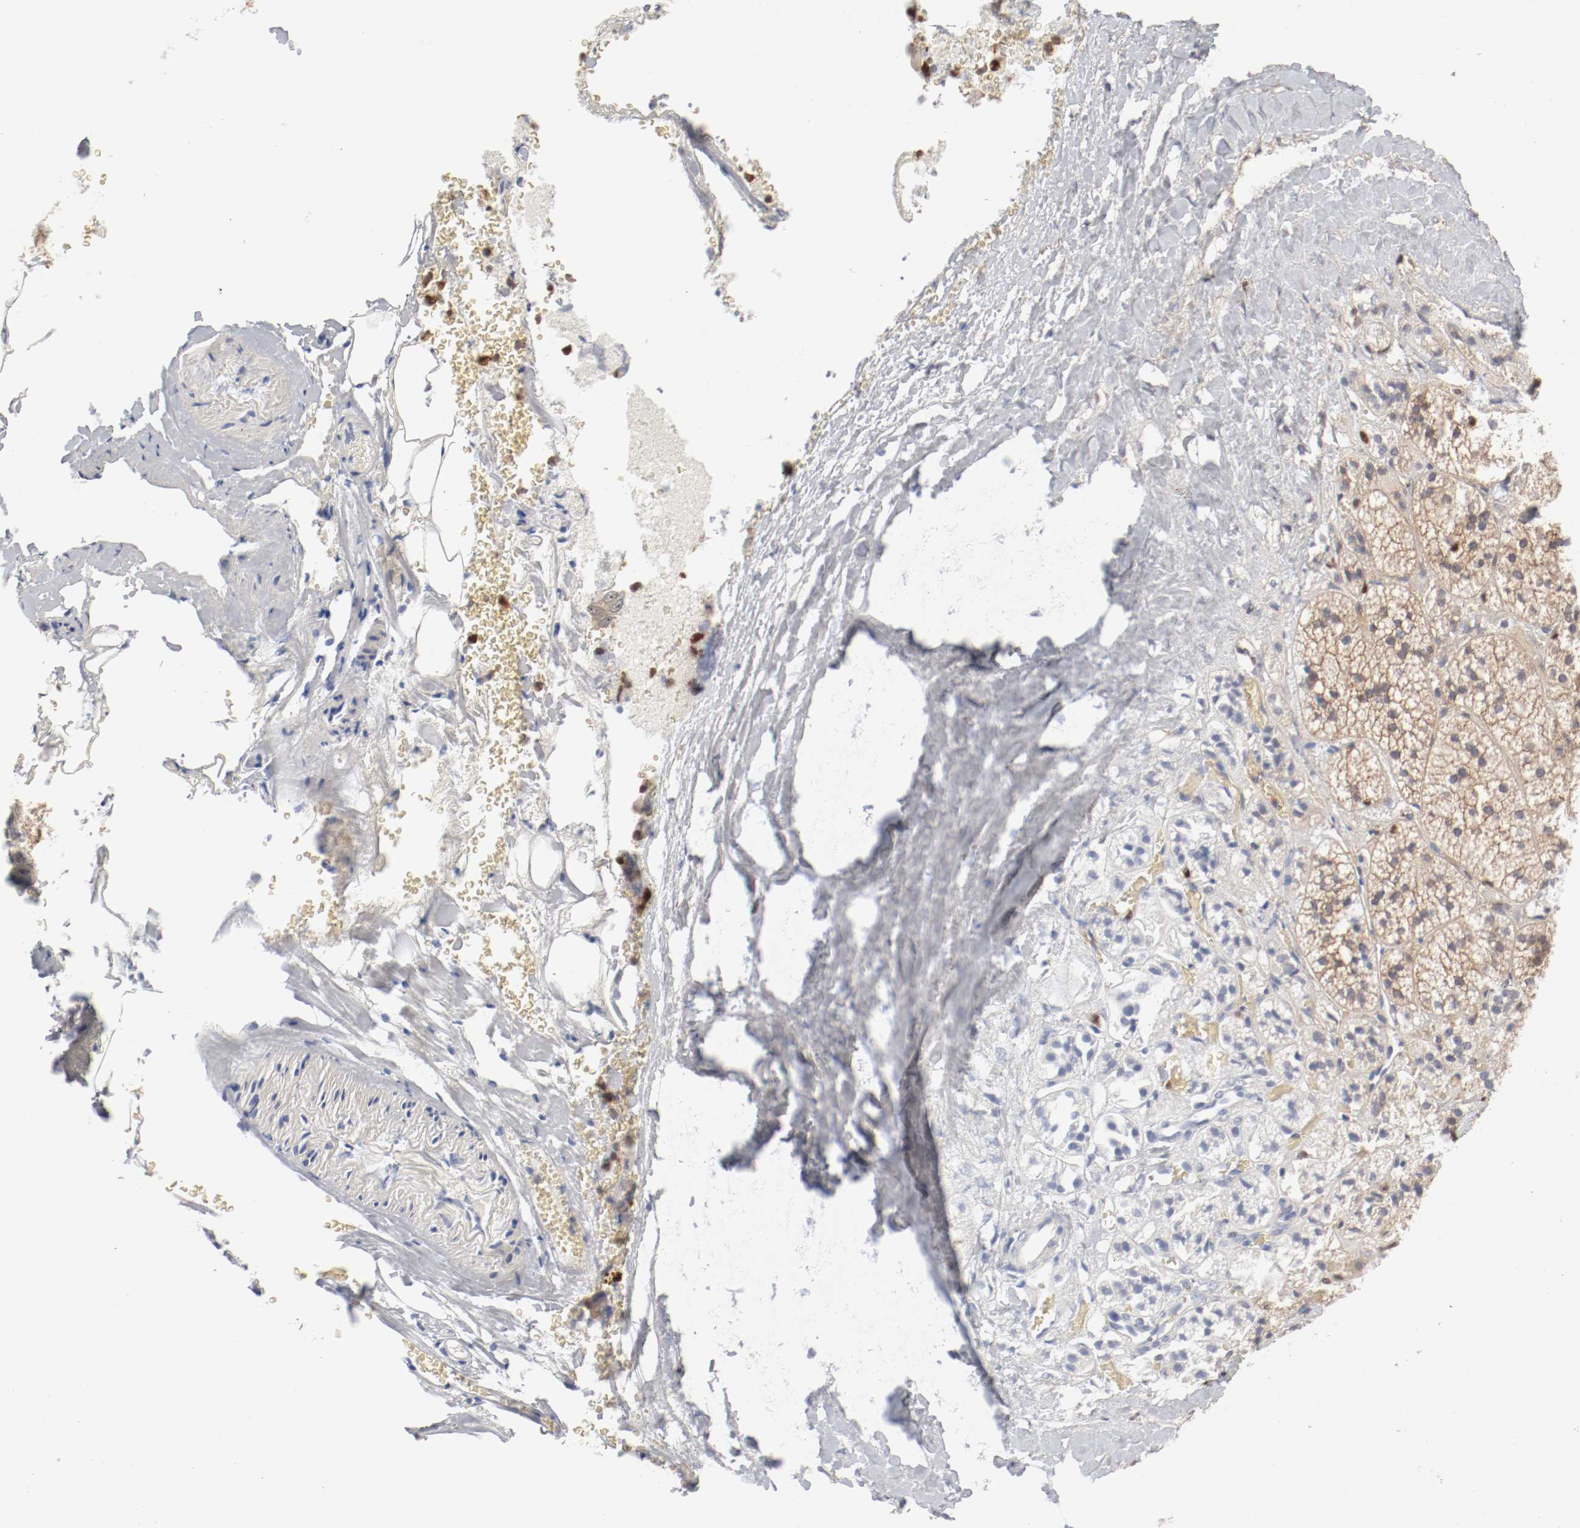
{"staining": {"intensity": "moderate", "quantity": "25%-75%", "location": "cytoplasmic/membranous"}, "tissue": "adrenal gland", "cell_type": "Glandular cells", "image_type": "normal", "snomed": [{"axis": "morphology", "description": "Normal tissue, NOS"}, {"axis": "topography", "description": "Adrenal gland"}], "caption": "The immunohistochemical stain labels moderate cytoplasmic/membranous expression in glandular cells of unremarkable adrenal gland. The staining was performed using DAB, with brown indicating positive protein expression. Nuclei are stained blue with hematoxylin.", "gene": "ARHGEF6", "patient": {"sex": "female", "age": 71}}